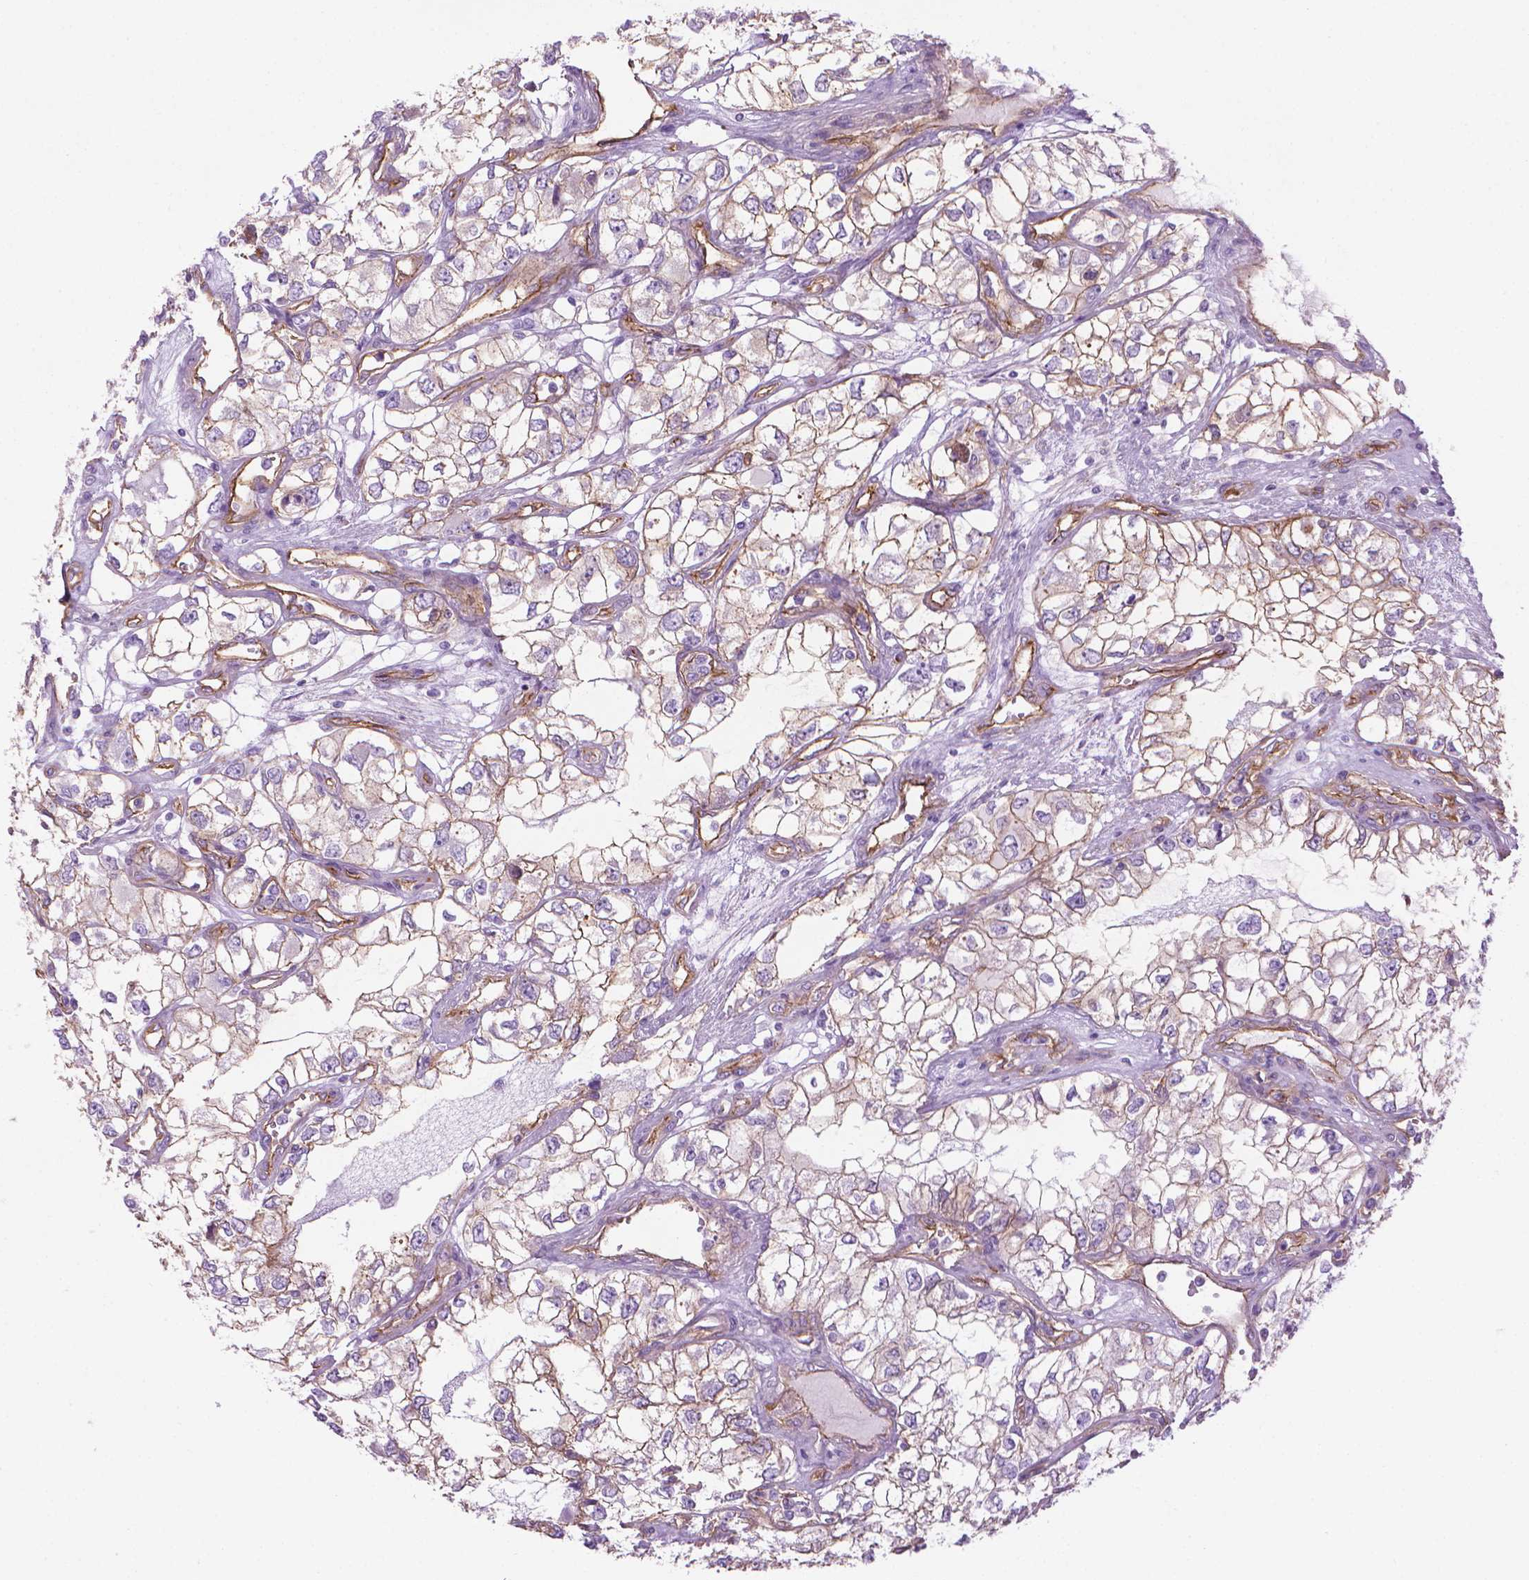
{"staining": {"intensity": "weak", "quantity": "25%-75%", "location": "cytoplasmic/membranous"}, "tissue": "renal cancer", "cell_type": "Tumor cells", "image_type": "cancer", "snomed": [{"axis": "morphology", "description": "Adenocarcinoma, NOS"}, {"axis": "topography", "description": "Kidney"}], "caption": "Immunohistochemistry of human renal cancer demonstrates low levels of weak cytoplasmic/membranous staining in approximately 25%-75% of tumor cells. (IHC, brightfield microscopy, high magnification).", "gene": "TENT5A", "patient": {"sex": "female", "age": 59}}